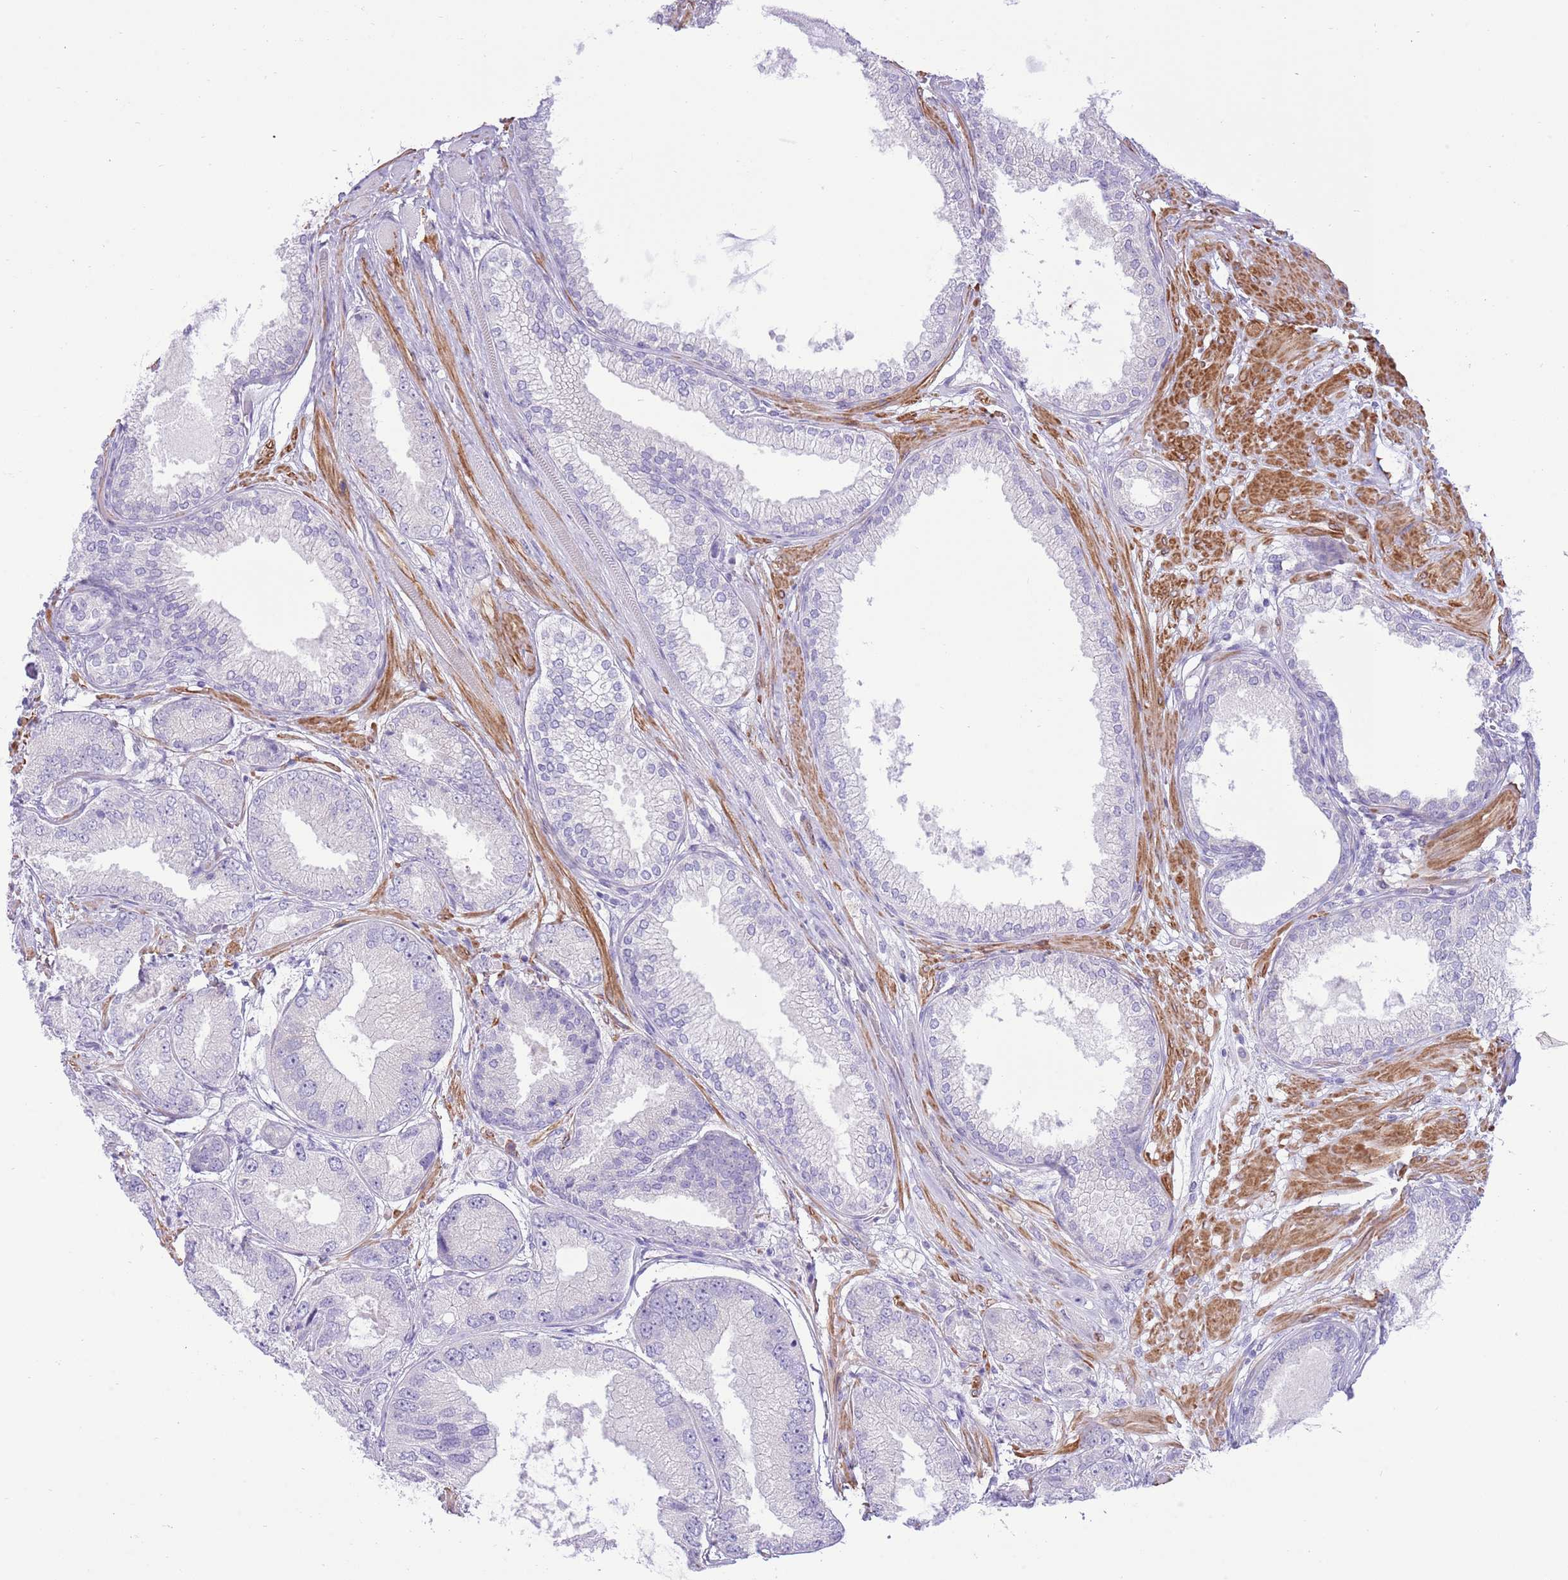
{"staining": {"intensity": "negative", "quantity": "none", "location": "none"}, "tissue": "prostate cancer", "cell_type": "Tumor cells", "image_type": "cancer", "snomed": [{"axis": "morphology", "description": "Adenocarcinoma, High grade"}, {"axis": "topography", "description": "Prostate"}], "caption": "Immunohistochemistry image of human prostate cancer (adenocarcinoma (high-grade)) stained for a protein (brown), which displays no positivity in tumor cells.", "gene": "ZC4H2", "patient": {"sex": "male", "age": 71}}